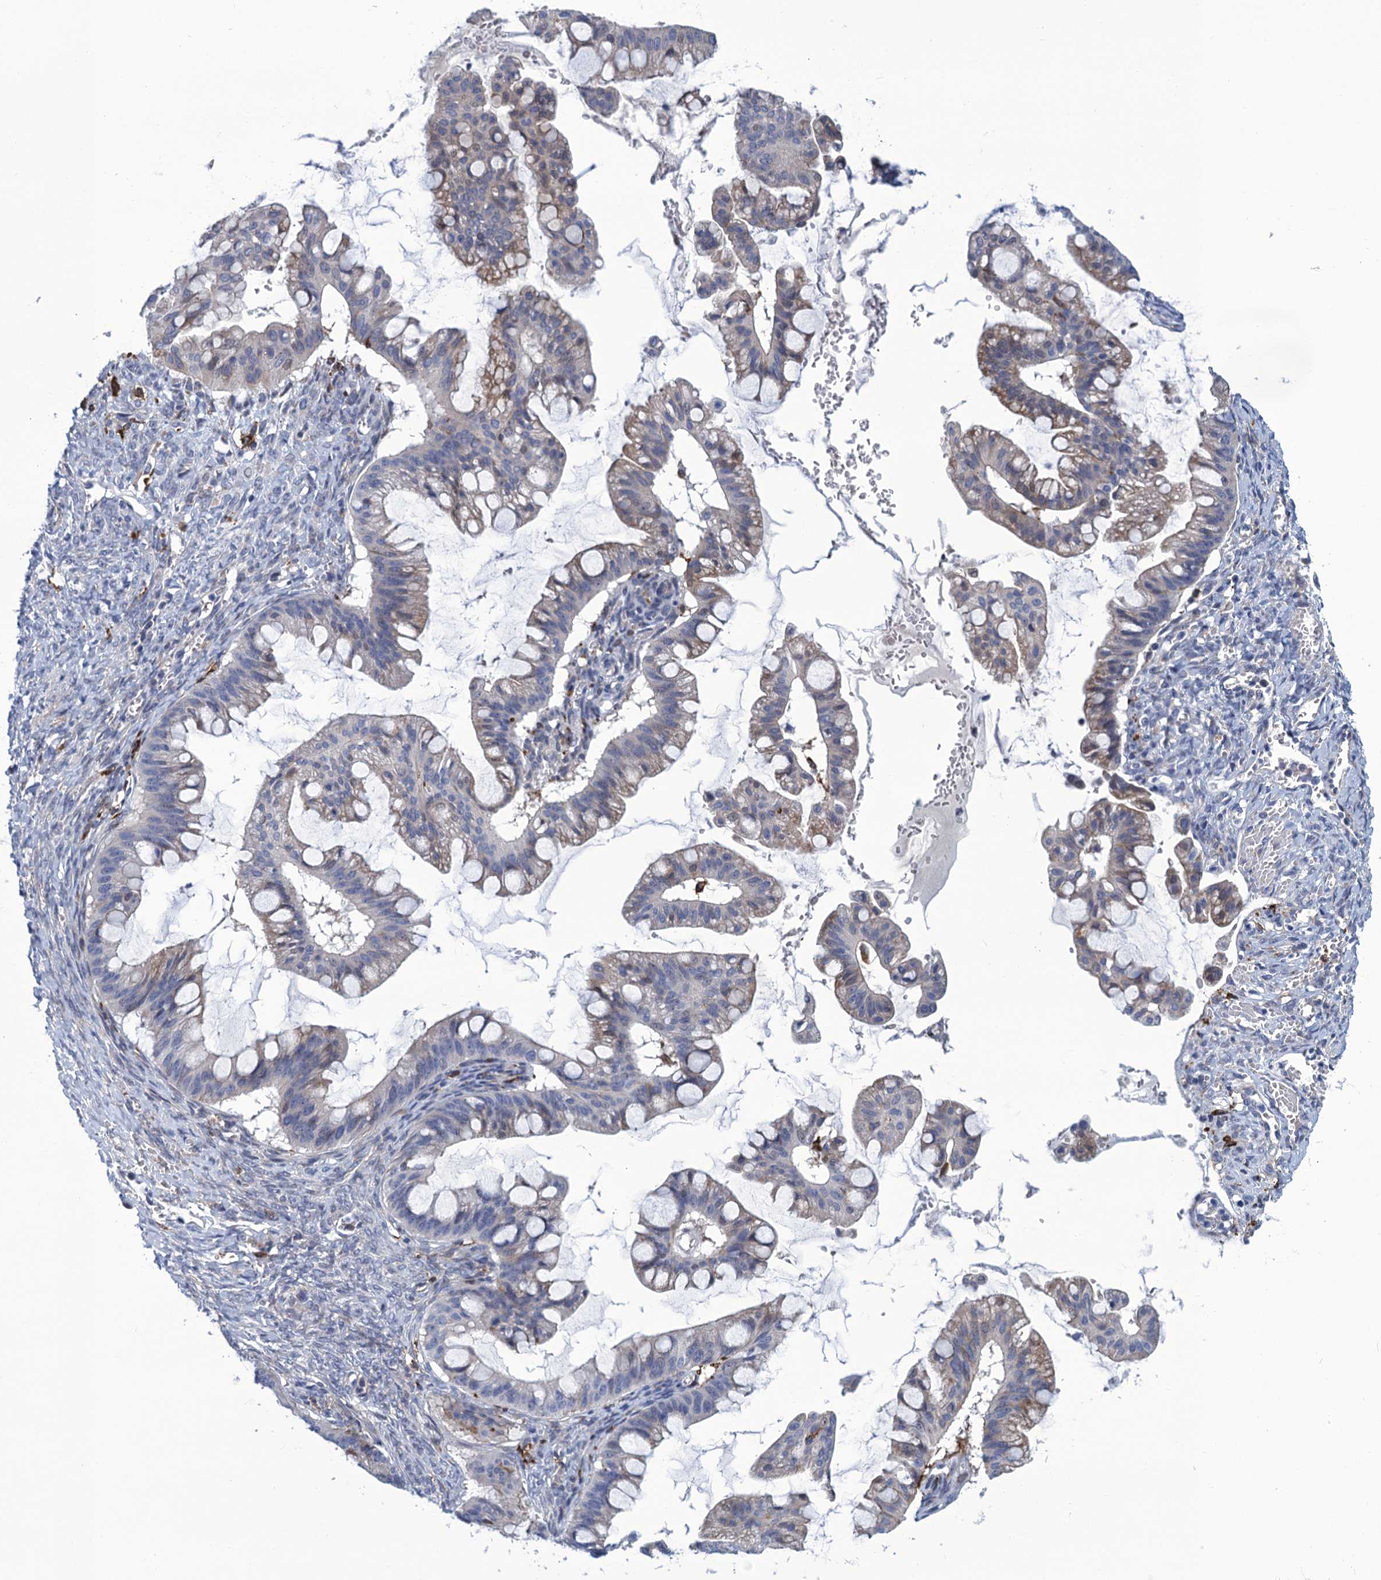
{"staining": {"intensity": "weak", "quantity": "<25%", "location": "cytoplasmic/membranous"}, "tissue": "ovarian cancer", "cell_type": "Tumor cells", "image_type": "cancer", "snomed": [{"axis": "morphology", "description": "Cystadenocarcinoma, mucinous, NOS"}, {"axis": "topography", "description": "Ovary"}], "caption": "Protein analysis of ovarian mucinous cystadenocarcinoma shows no significant staining in tumor cells. (Stains: DAB immunohistochemistry with hematoxylin counter stain, Microscopy: brightfield microscopy at high magnification).", "gene": "DNHD1", "patient": {"sex": "female", "age": 73}}